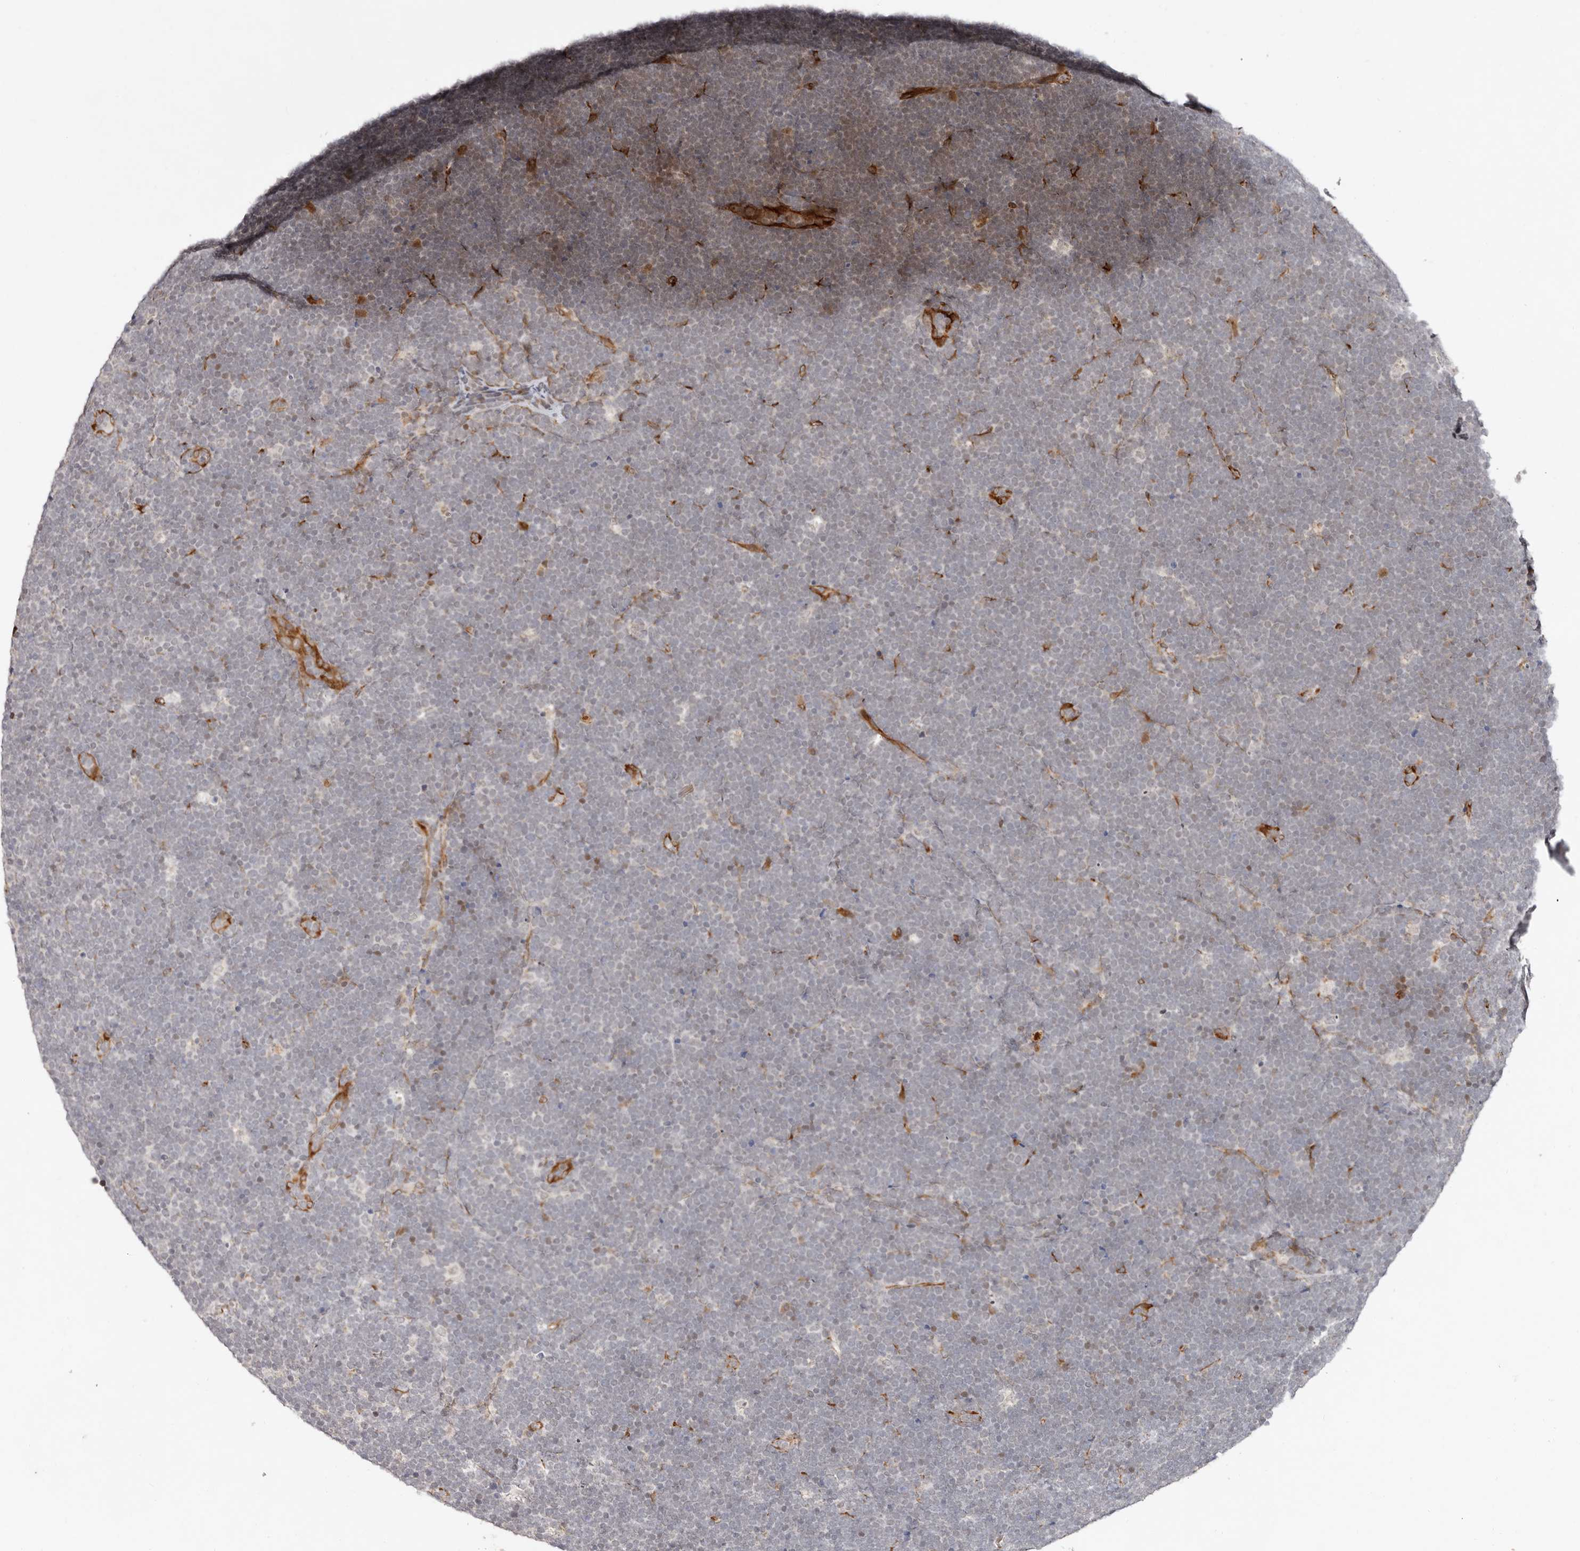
{"staining": {"intensity": "negative", "quantity": "none", "location": "none"}, "tissue": "lymphoma", "cell_type": "Tumor cells", "image_type": "cancer", "snomed": [{"axis": "morphology", "description": "Malignant lymphoma, non-Hodgkin's type, High grade"}, {"axis": "topography", "description": "Lymph node"}], "caption": "The IHC photomicrograph has no significant staining in tumor cells of malignant lymphoma, non-Hodgkin's type (high-grade) tissue.", "gene": "BCL2L15", "patient": {"sex": "male", "age": 13}}